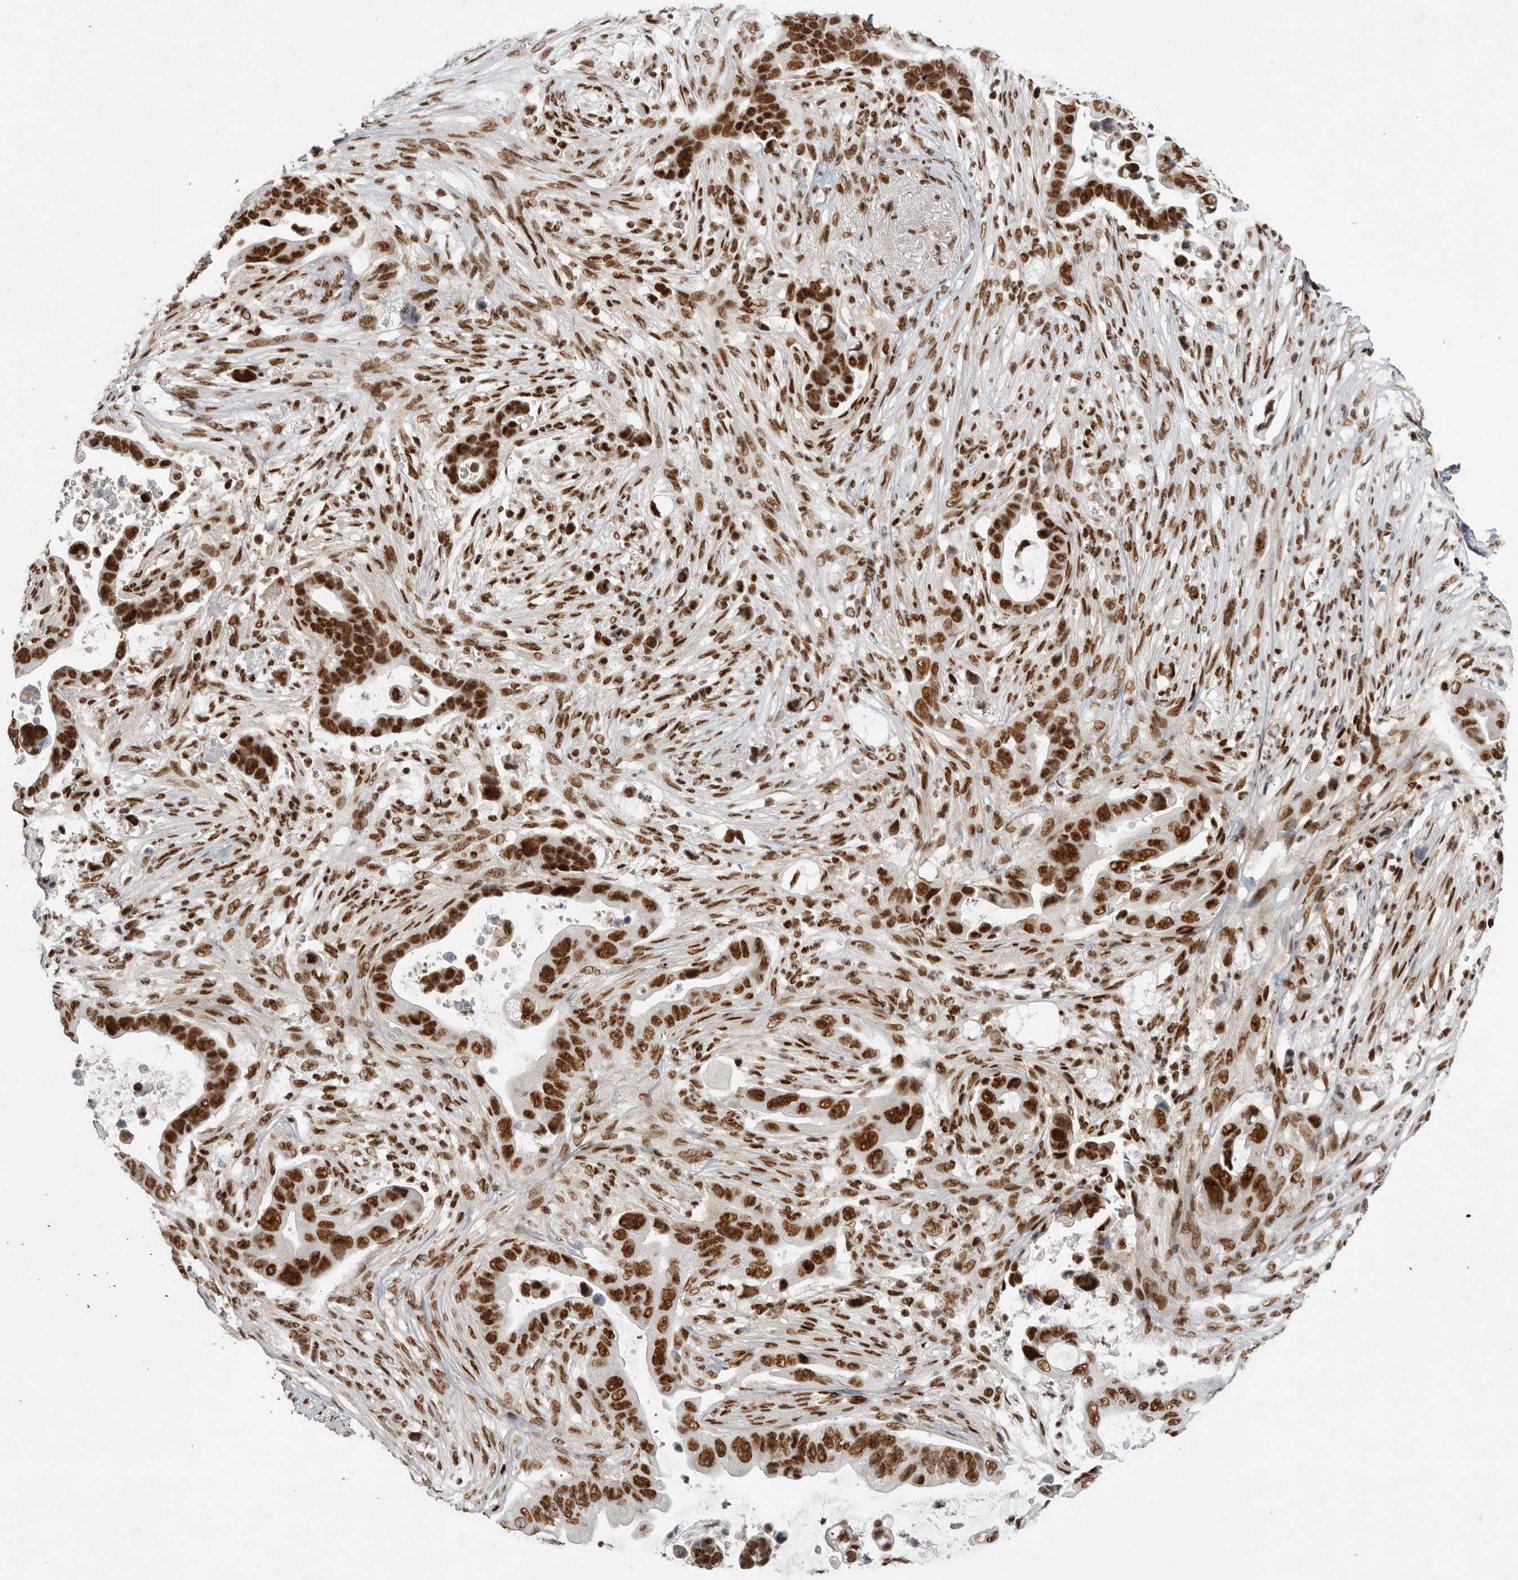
{"staining": {"intensity": "strong", "quantity": ">75%", "location": "cytoplasmic/membranous,nuclear"}, "tissue": "pancreatic cancer", "cell_type": "Tumor cells", "image_type": "cancer", "snomed": [{"axis": "morphology", "description": "Adenocarcinoma, NOS"}, {"axis": "topography", "description": "Pancreas"}], "caption": "This micrograph reveals immunohistochemistry (IHC) staining of human pancreatic adenocarcinoma, with high strong cytoplasmic/membranous and nuclear positivity in about >75% of tumor cells.", "gene": "PPP1R8", "patient": {"sex": "female", "age": 72}}